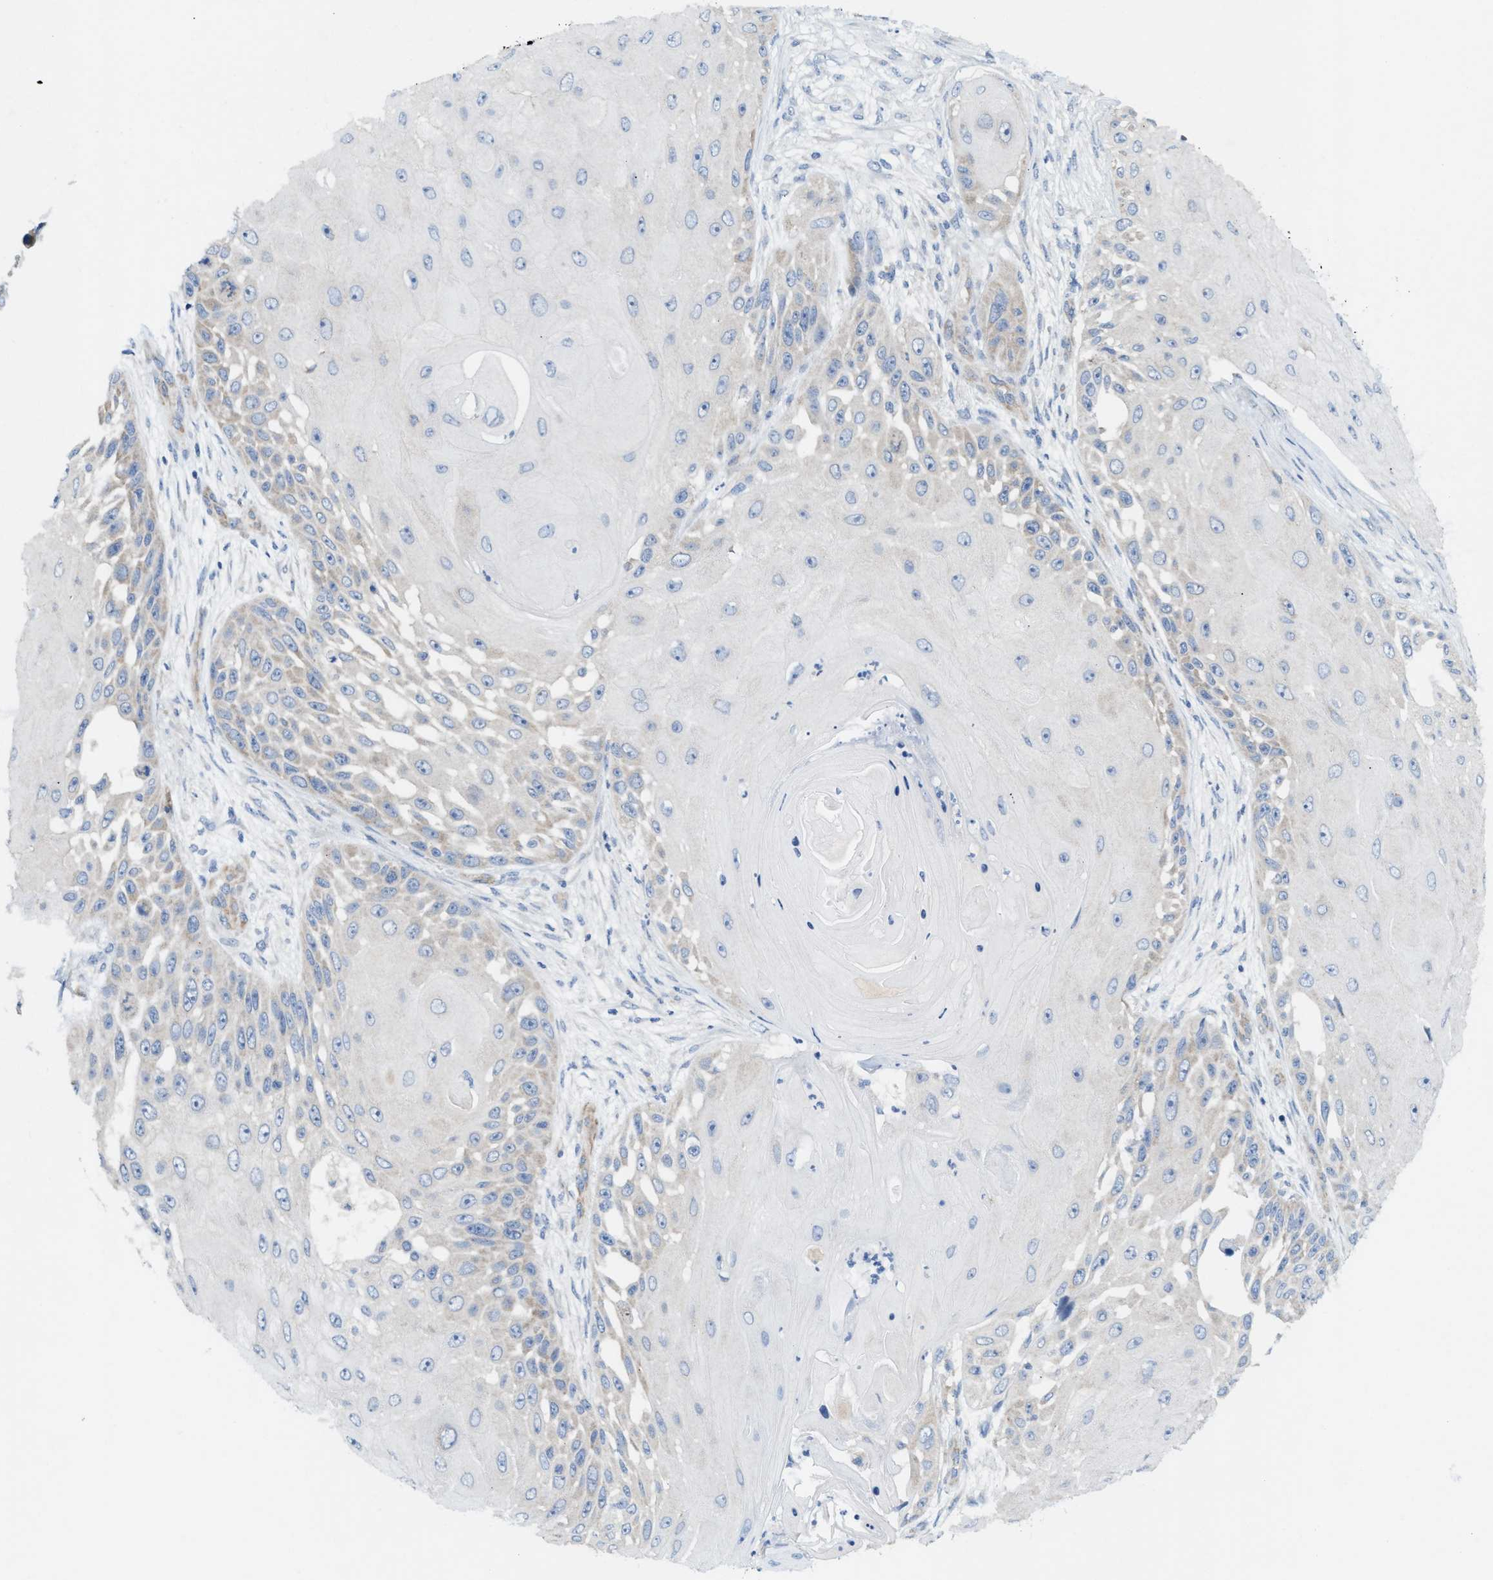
{"staining": {"intensity": "weak", "quantity": "<25%", "location": "cytoplasmic/membranous"}, "tissue": "skin cancer", "cell_type": "Tumor cells", "image_type": "cancer", "snomed": [{"axis": "morphology", "description": "Squamous cell carcinoma, NOS"}, {"axis": "topography", "description": "Skin"}], "caption": "An image of human skin cancer (squamous cell carcinoma) is negative for staining in tumor cells.", "gene": "UBAP2", "patient": {"sex": "female", "age": 44}}